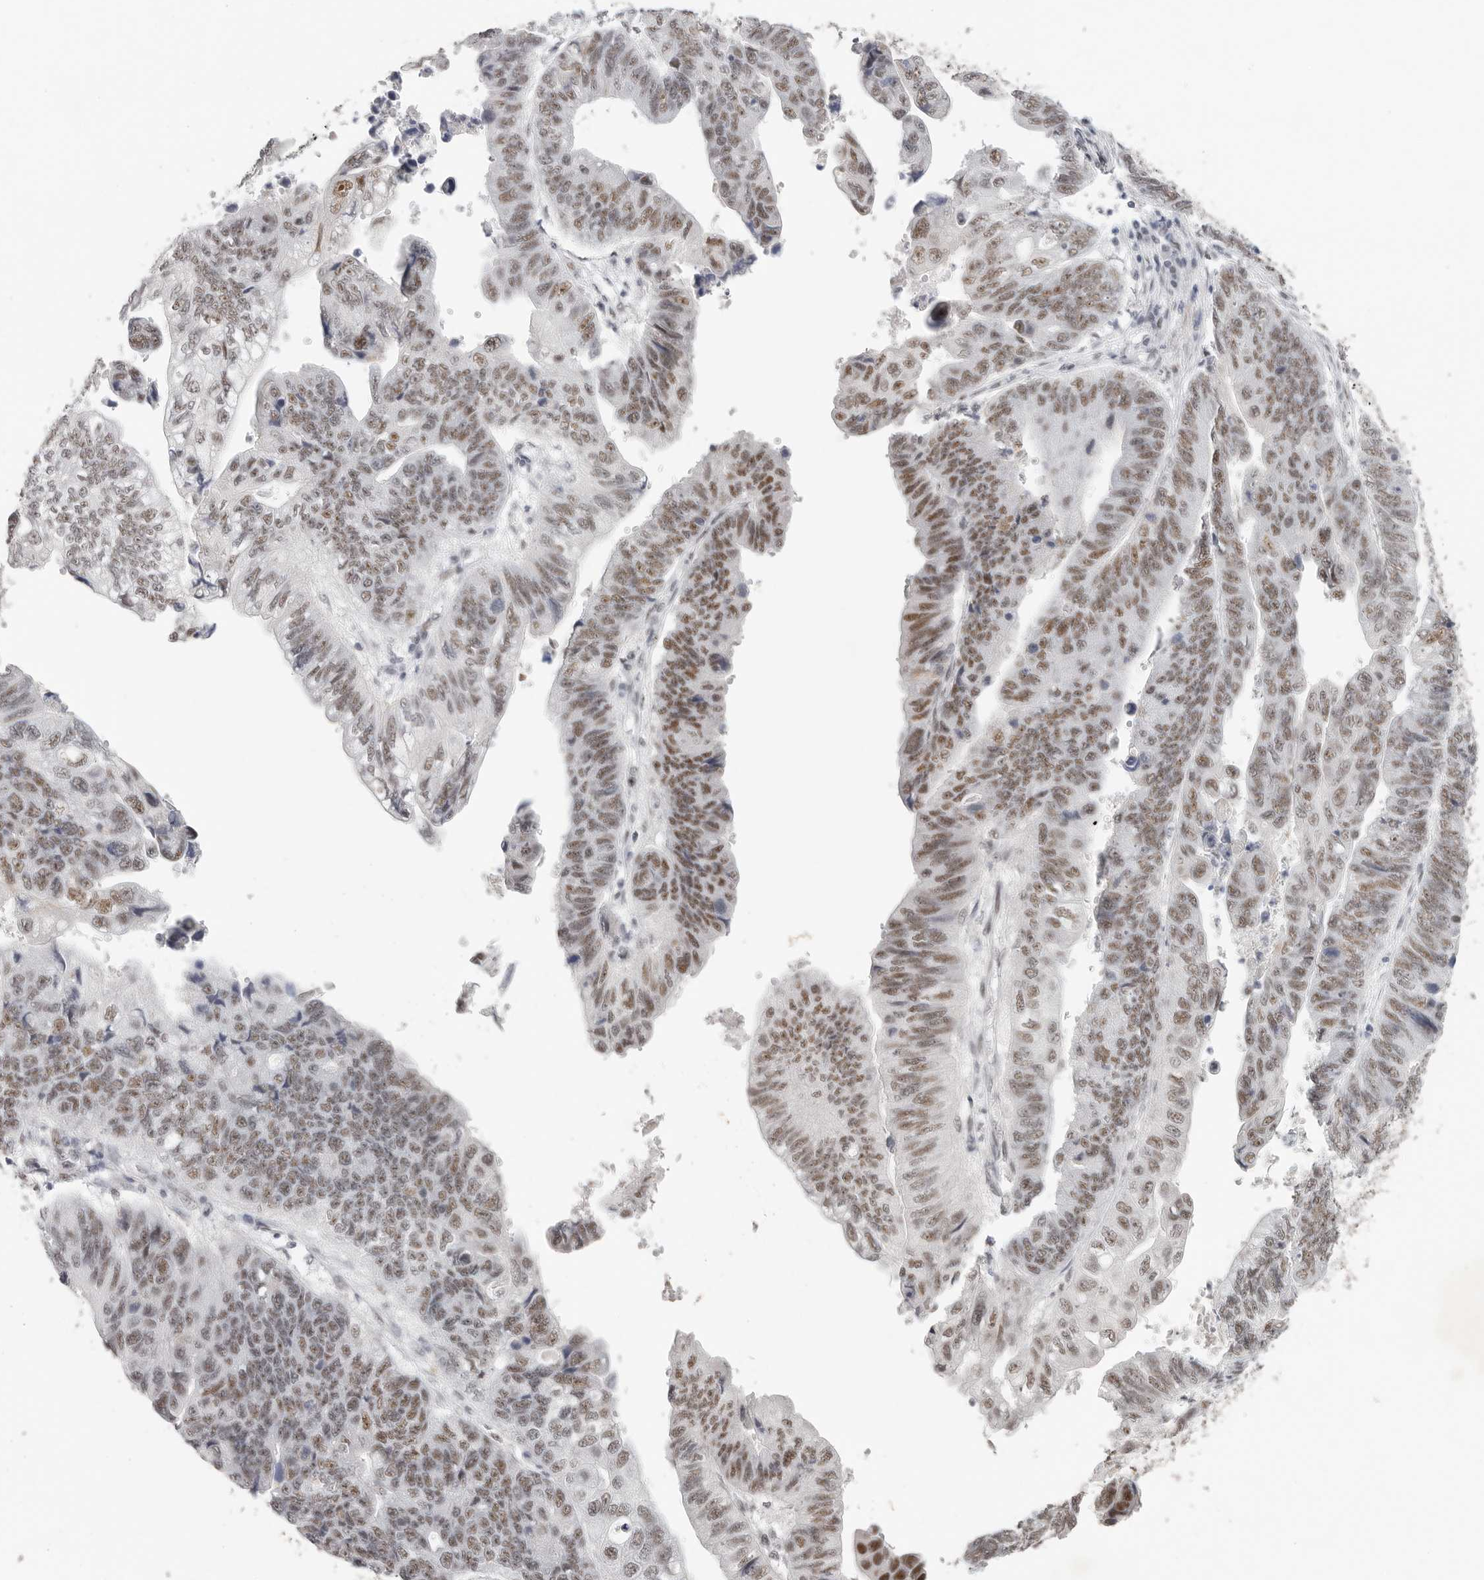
{"staining": {"intensity": "moderate", "quantity": ">75%", "location": "nuclear"}, "tissue": "stomach cancer", "cell_type": "Tumor cells", "image_type": "cancer", "snomed": [{"axis": "morphology", "description": "Adenocarcinoma, NOS"}, {"axis": "topography", "description": "Stomach"}], "caption": "Stomach adenocarcinoma stained for a protein exhibits moderate nuclear positivity in tumor cells.", "gene": "LARP7", "patient": {"sex": "male", "age": 59}}